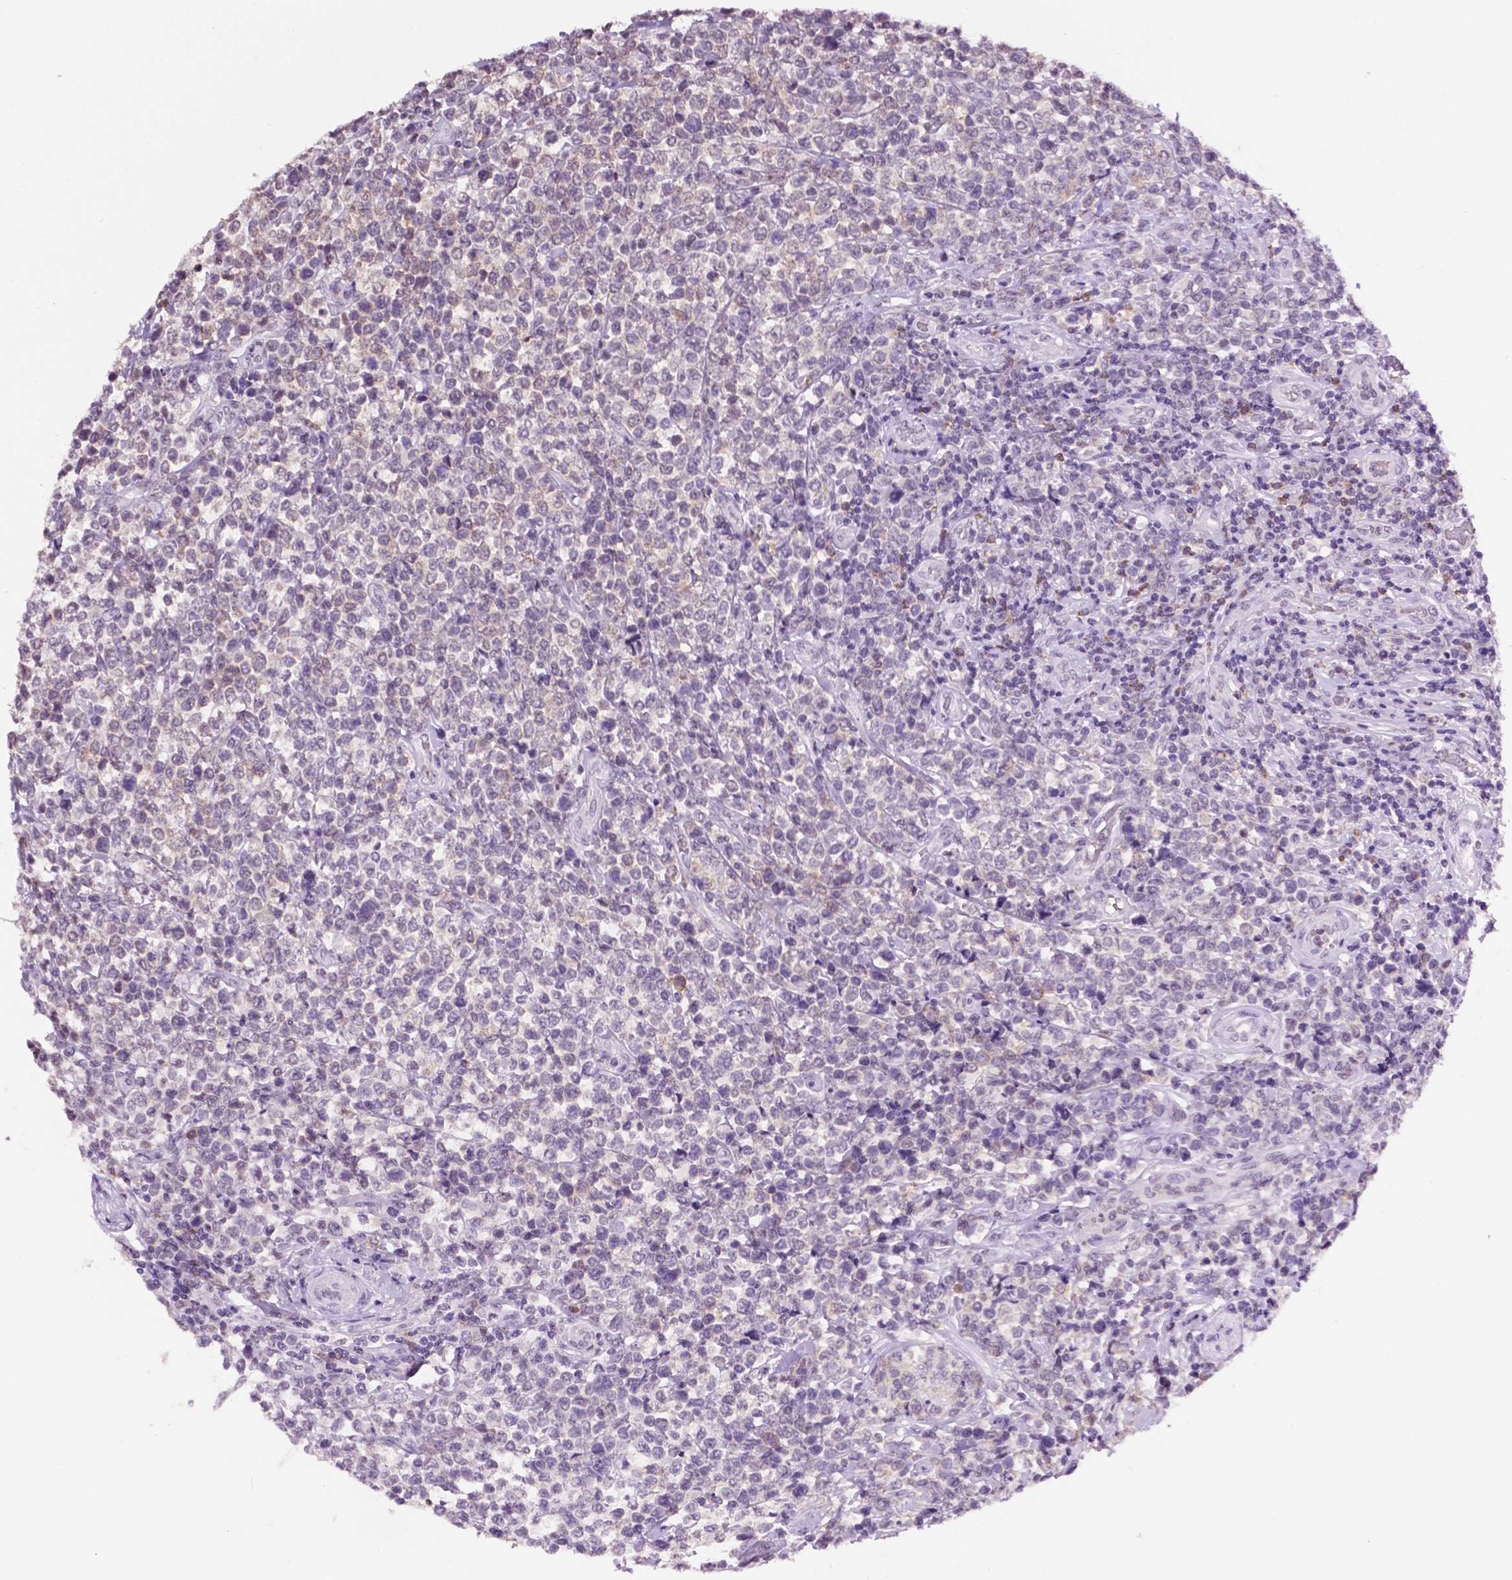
{"staining": {"intensity": "negative", "quantity": "none", "location": "none"}, "tissue": "lymphoma", "cell_type": "Tumor cells", "image_type": "cancer", "snomed": [{"axis": "morphology", "description": "Malignant lymphoma, non-Hodgkin's type, High grade"}, {"axis": "topography", "description": "Soft tissue"}], "caption": "Immunohistochemistry micrograph of lymphoma stained for a protein (brown), which displays no staining in tumor cells.", "gene": "PTPN6", "patient": {"sex": "female", "age": 56}}